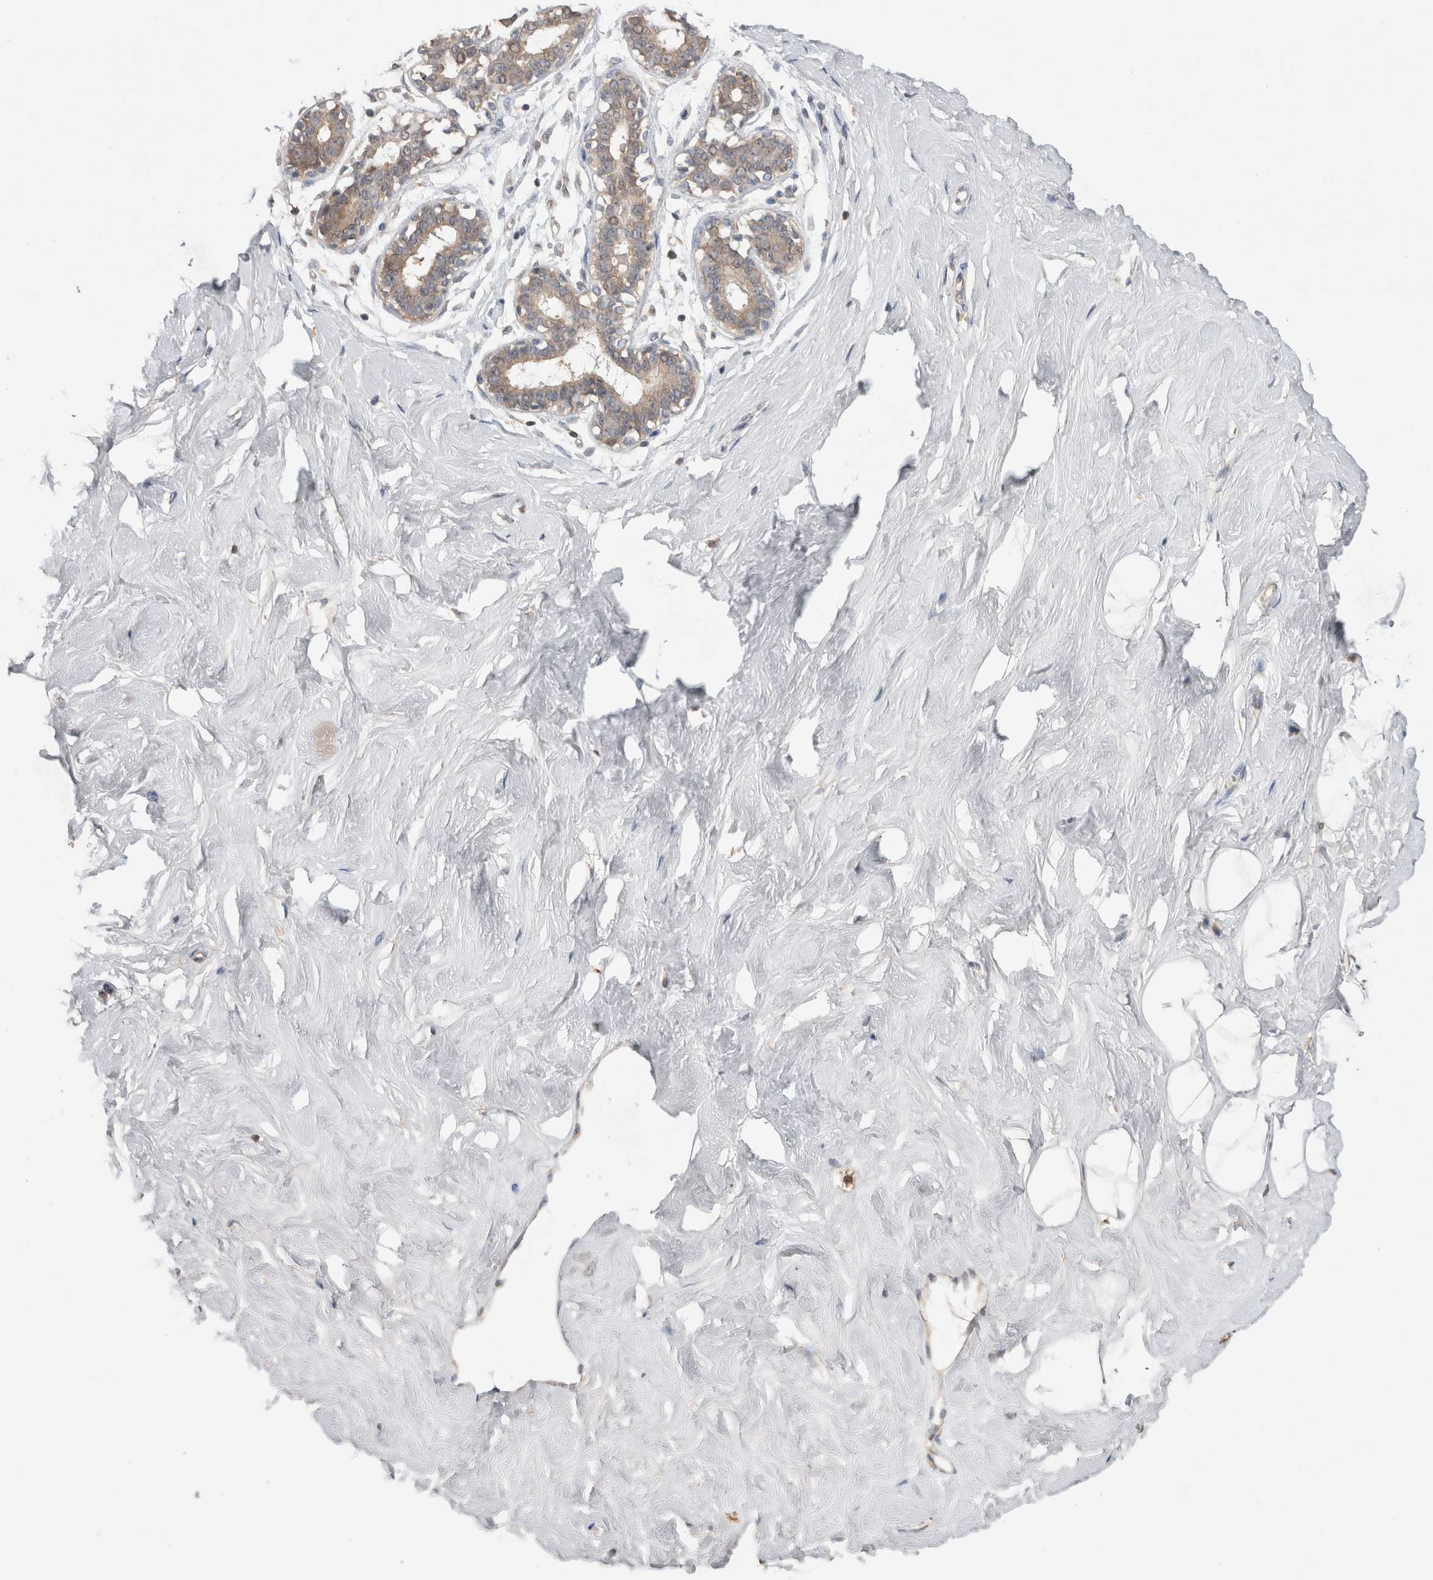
{"staining": {"intensity": "weak", "quantity": "25%-75%", "location": "cytoplasmic/membranous"}, "tissue": "breast", "cell_type": "Adipocytes", "image_type": "normal", "snomed": [{"axis": "morphology", "description": "Normal tissue, NOS"}, {"axis": "topography", "description": "Breast"}], "caption": "A high-resolution image shows immunohistochemistry (IHC) staining of unremarkable breast, which exhibits weak cytoplasmic/membranous staining in approximately 25%-75% of adipocytes. (Stains: DAB (3,3'-diaminobenzidine) in brown, nuclei in blue, Microscopy: brightfield microscopy at high magnification).", "gene": "TRIM5", "patient": {"sex": "female", "age": 23}}